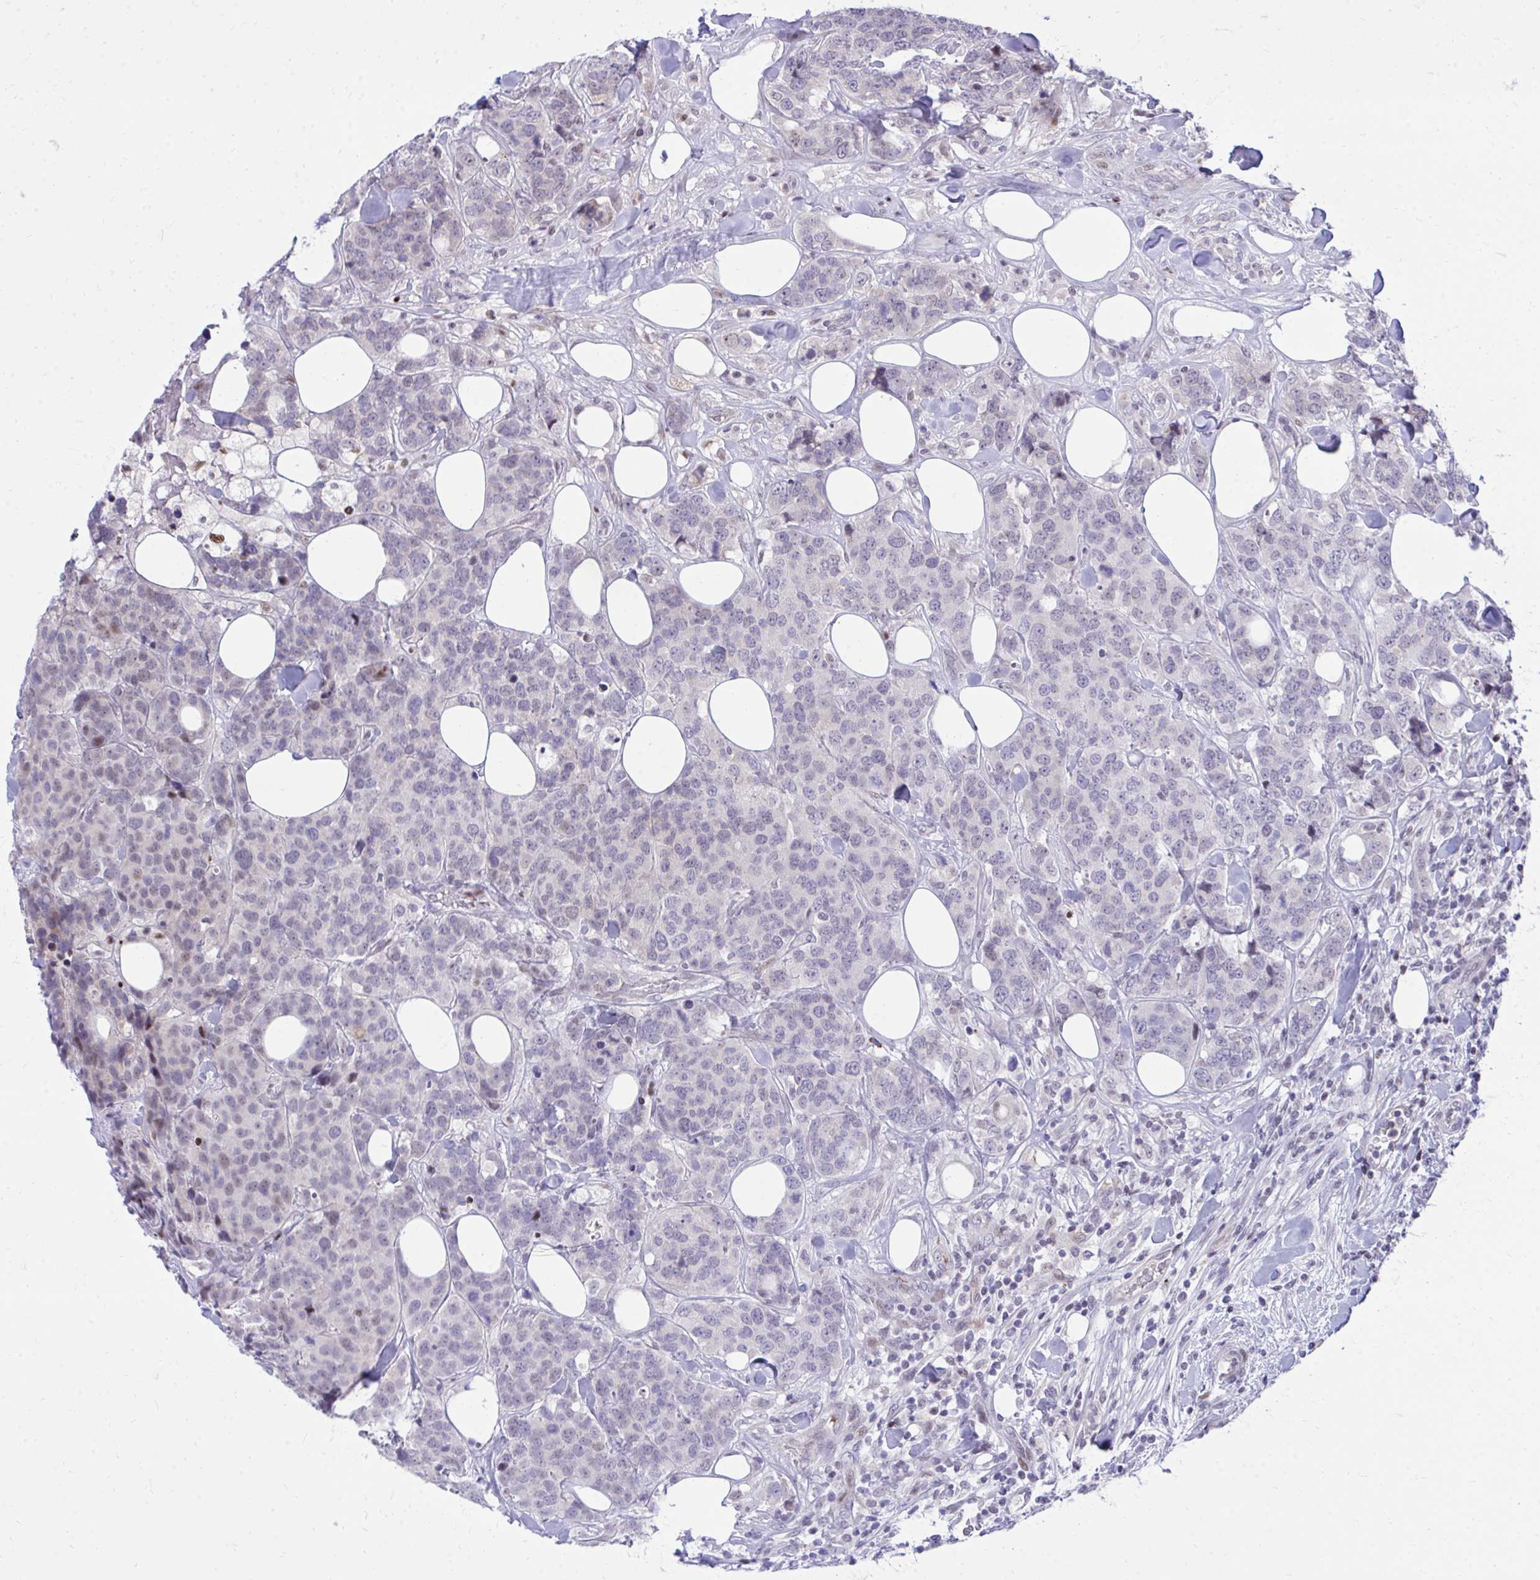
{"staining": {"intensity": "moderate", "quantity": "<25%", "location": "nuclear"}, "tissue": "breast cancer", "cell_type": "Tumor cells", "image_type": "cancer", "snomed": [{"axis": "morphology", "description": "Lobular carcinoma"}, {"axis": "topography", "description": "Breast"}], "caption": "Tumor cells show low levels of moderate nuclear staining in about <25% of cells in breast cancer. The staining was performed using DAB (3,3'-diaminobenzidine), with brown indicating positive protein expression. Nuclei are stained blue with hematoxylin.", "gene": "C14orf39", "patient": {"sex": "female", "age": 59}}